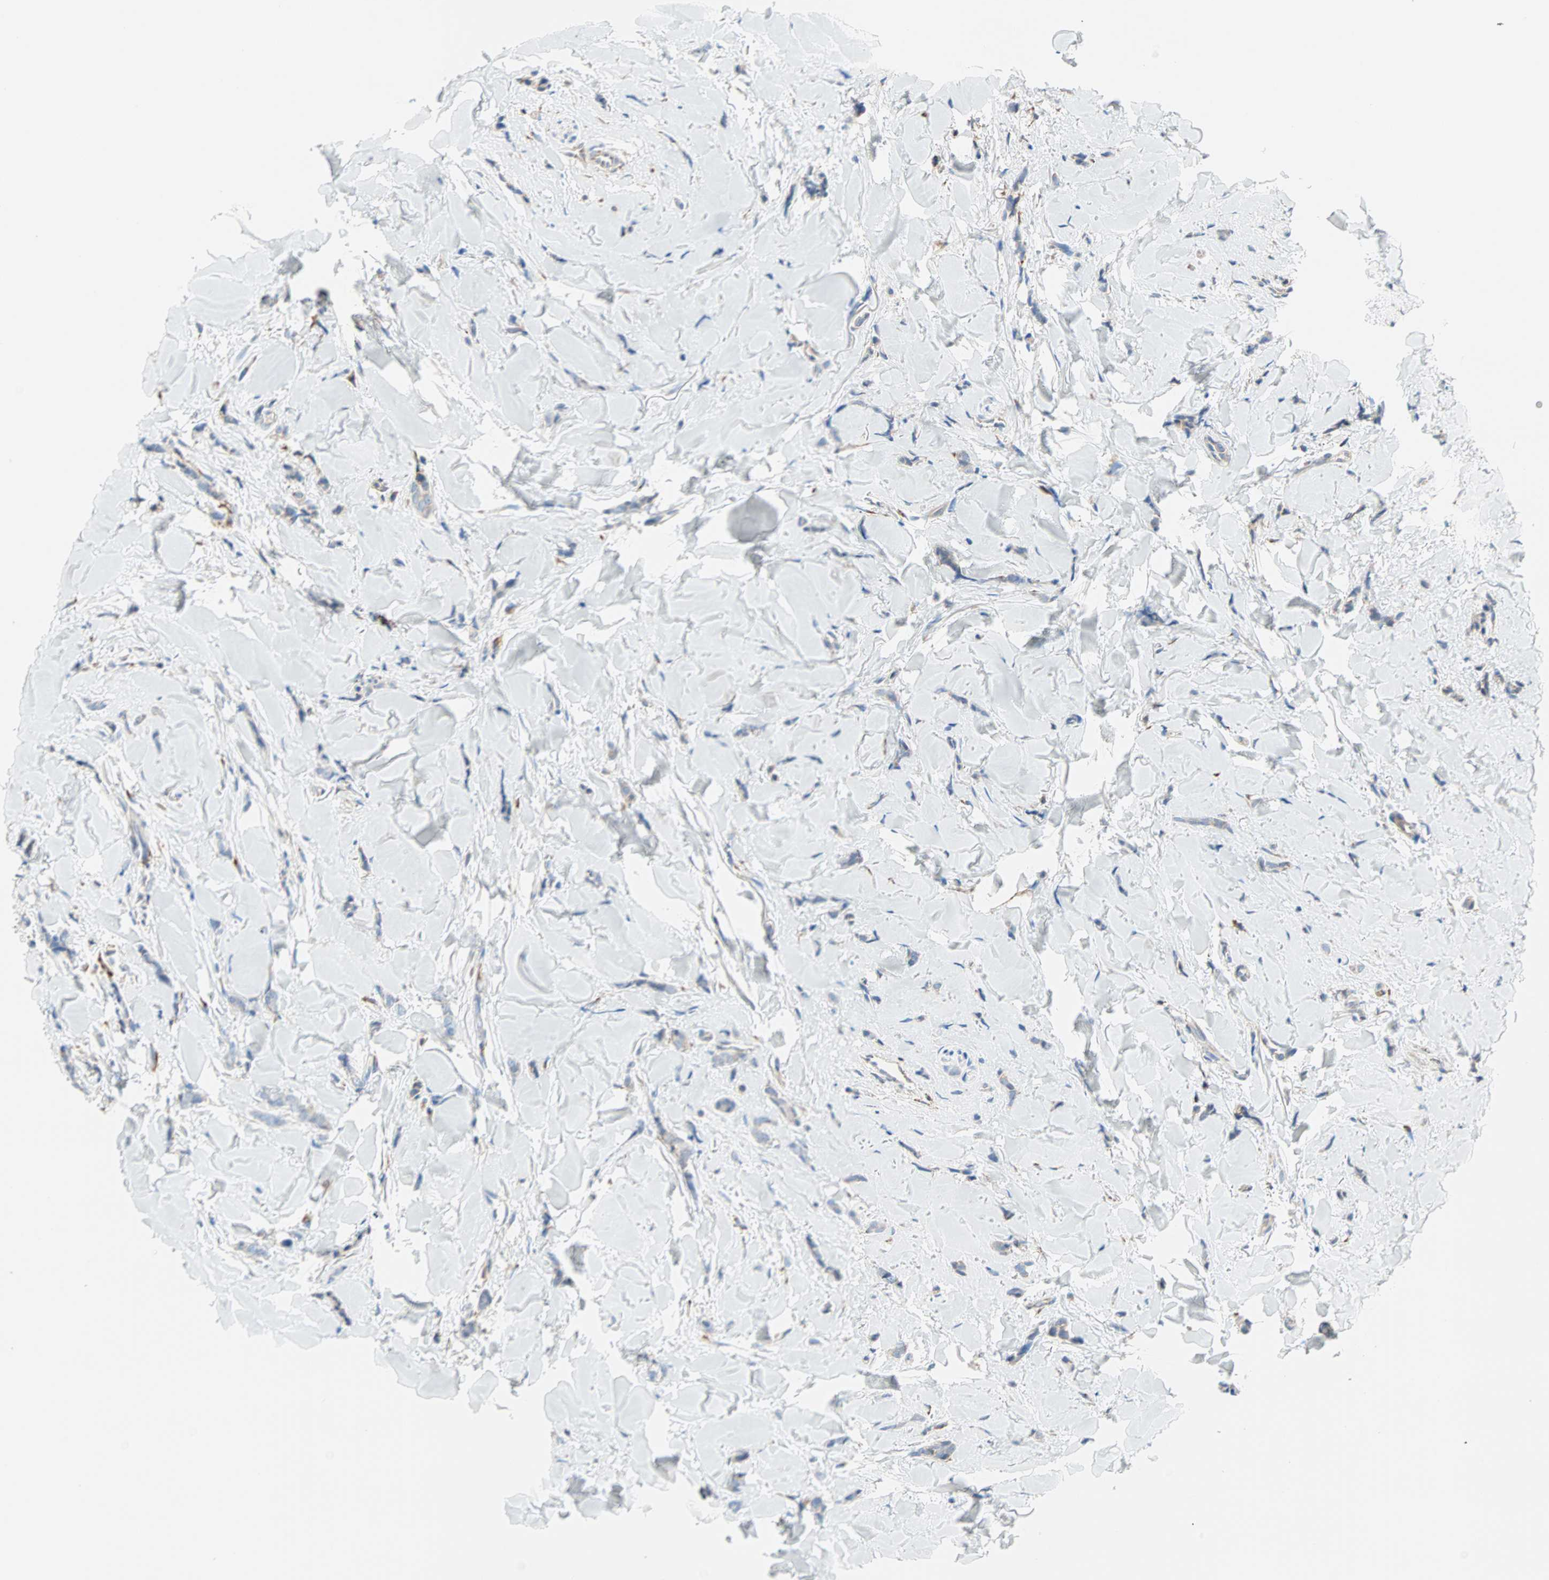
{"staining": {"intensity": "weak", "quantity": ">75%", "location": "cytoplasmic/membranous"}, "tissue": "breast cancer", "cell_type": "Tumor cells", "image_type": "cancer", "snomed": [{"axis": "morphology", "description": "Lobular carcinoma"}, {"axis": "topography", "description": "Skin"}, {"axis": "topography", "description": "Breast"}], "caption": "Immunohistochemical staining of breast cancer (lobular carcinoma) exhibits weak cytoplasmic/membranous protein staining in approximately >75% of tumor cells. (DAB (3,3'-diaminobenzidine) = brown stain, brightfield microscopy at high magnification).", "gene": "PLCXD1", "patient": {"sex": "female", "age": 46}}